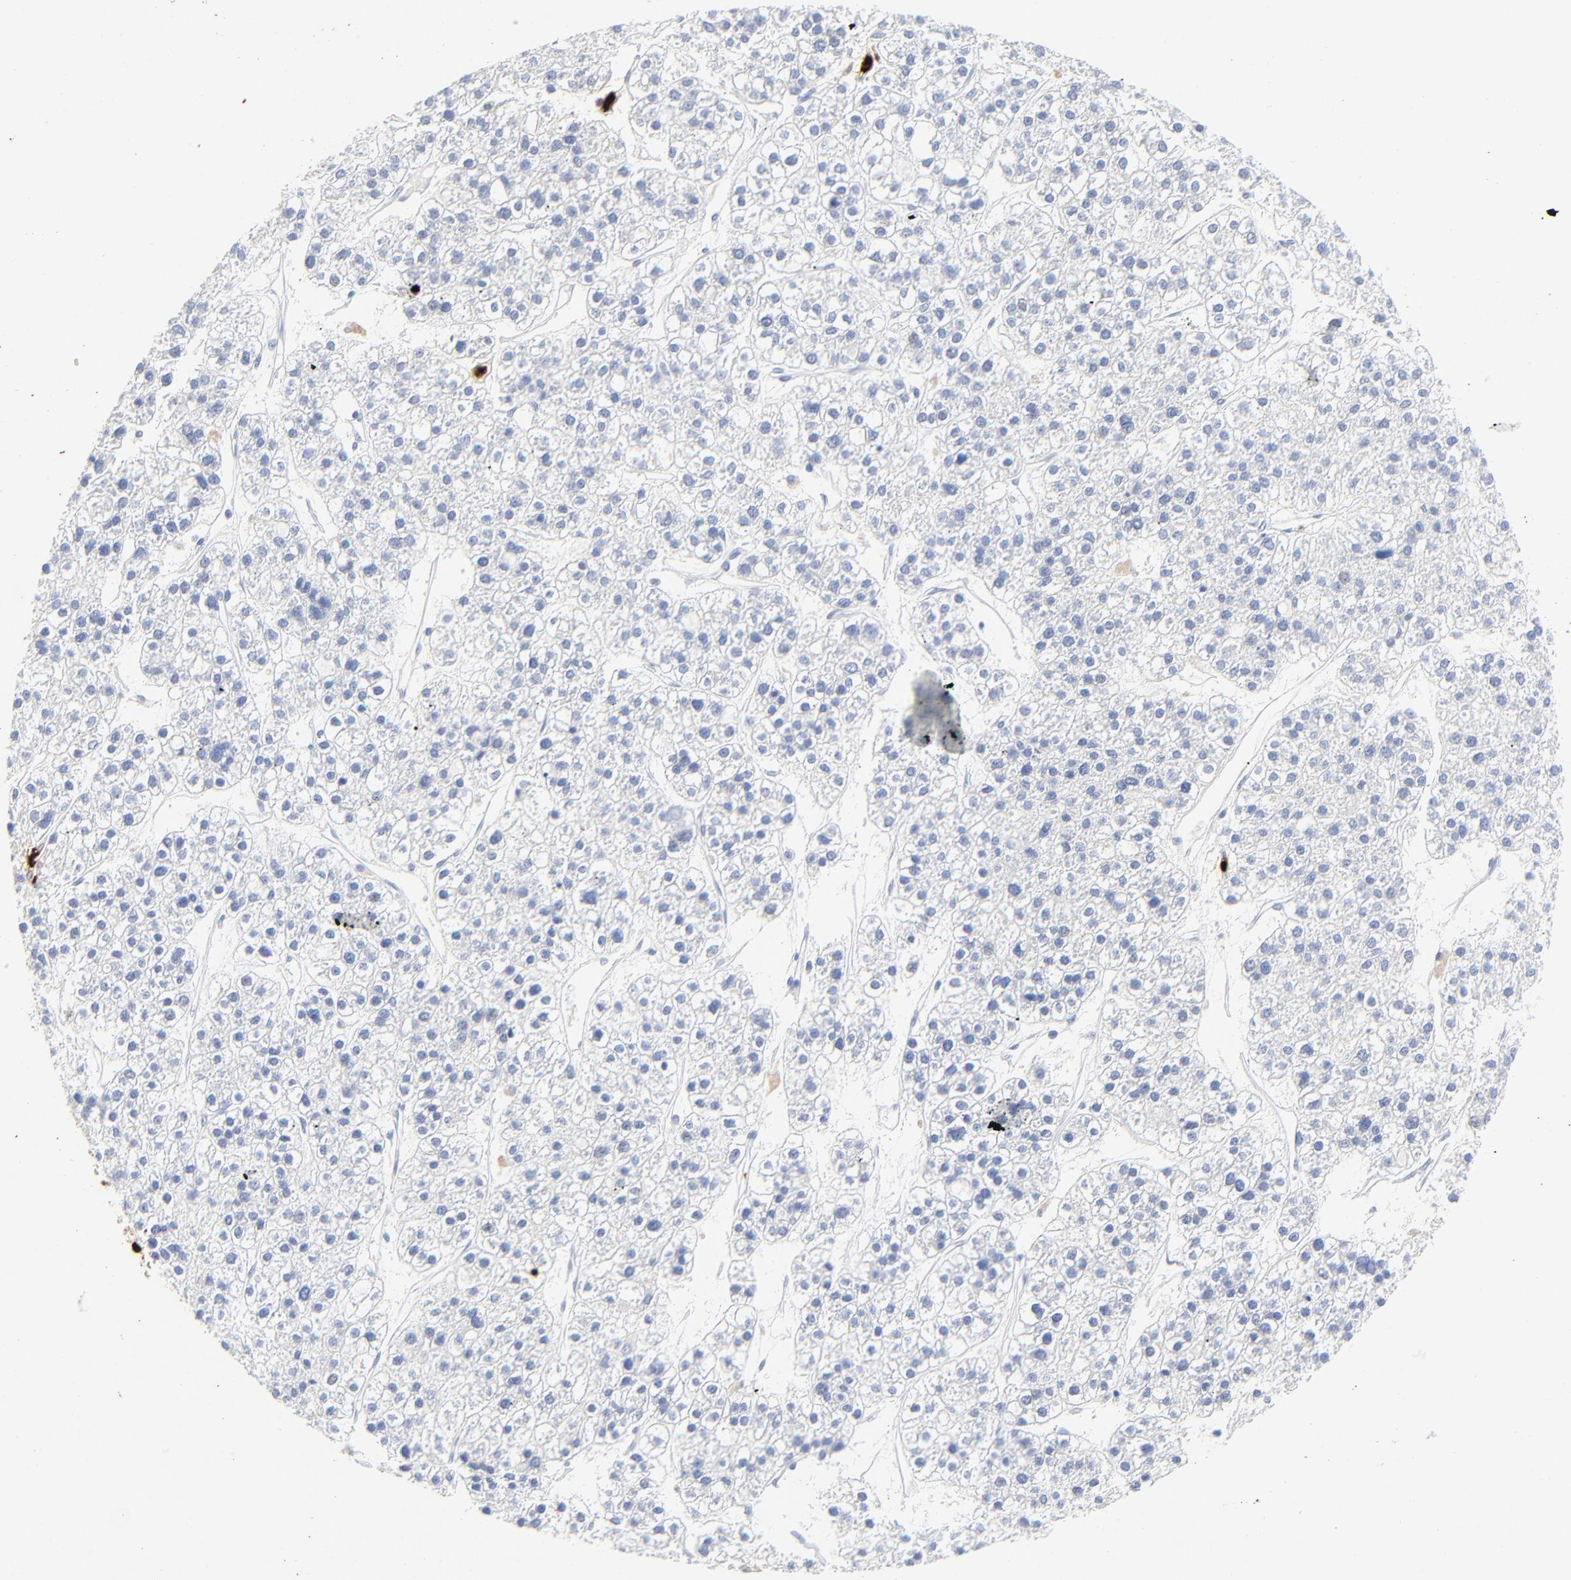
{"staining": {"intensity": "negative", "quantity": "none", "location": "none"}, "tissue": "liver cancer", "cell_type": "Tumor cells", "image_type": "cancer", "snomed": [{"axis": "morphology", "description": "Carcinoma, Hepatocellular, NOS"}, {"axis": "topography", "description": "Liver"}], "caption": "Protein analysis of hepatocellular carcinoma (liver) shows no significant staining in tumor cells.", "gene": "LCN2", "patient": {"sex": "female", "age": 85}}